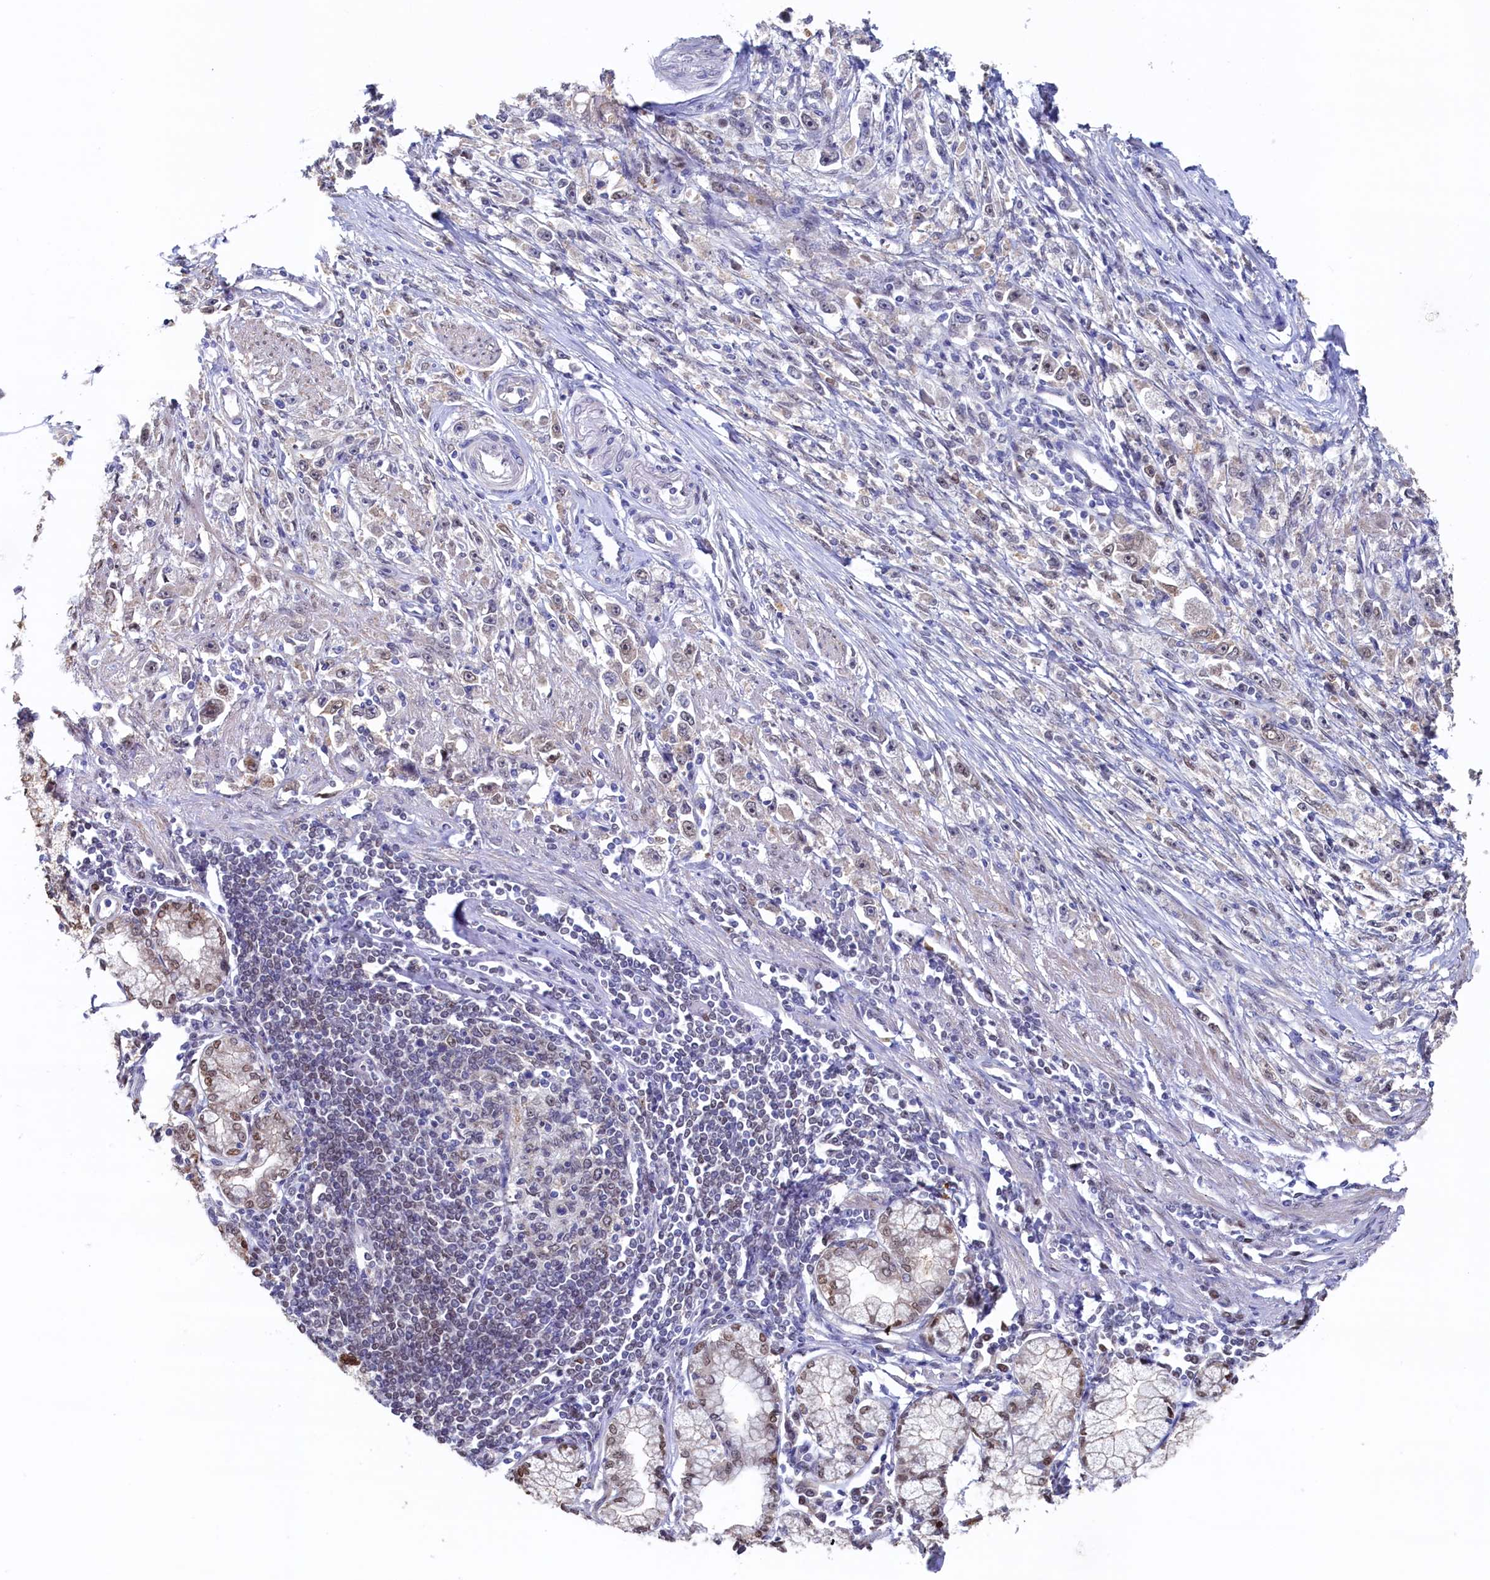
{"staining": {"intensity": "negative", "quantity": "none", "location": "none"}, "tissue": "stomach cancer", "cell_type": "Tumor cells", "image_type": "cancer", "snomed": [{"axis": "morphology", "description": "Adenocarcinoma, NOS"}, {"axis": "topography", "description": "Stomach"}], "caption": "Stomach cancer (adenocarcinoma) was stained to show a protein in brown. There is no significant staining in tumor cells.", "gene": "AHCY", "patient": {"sex": "female", "age": 59}}